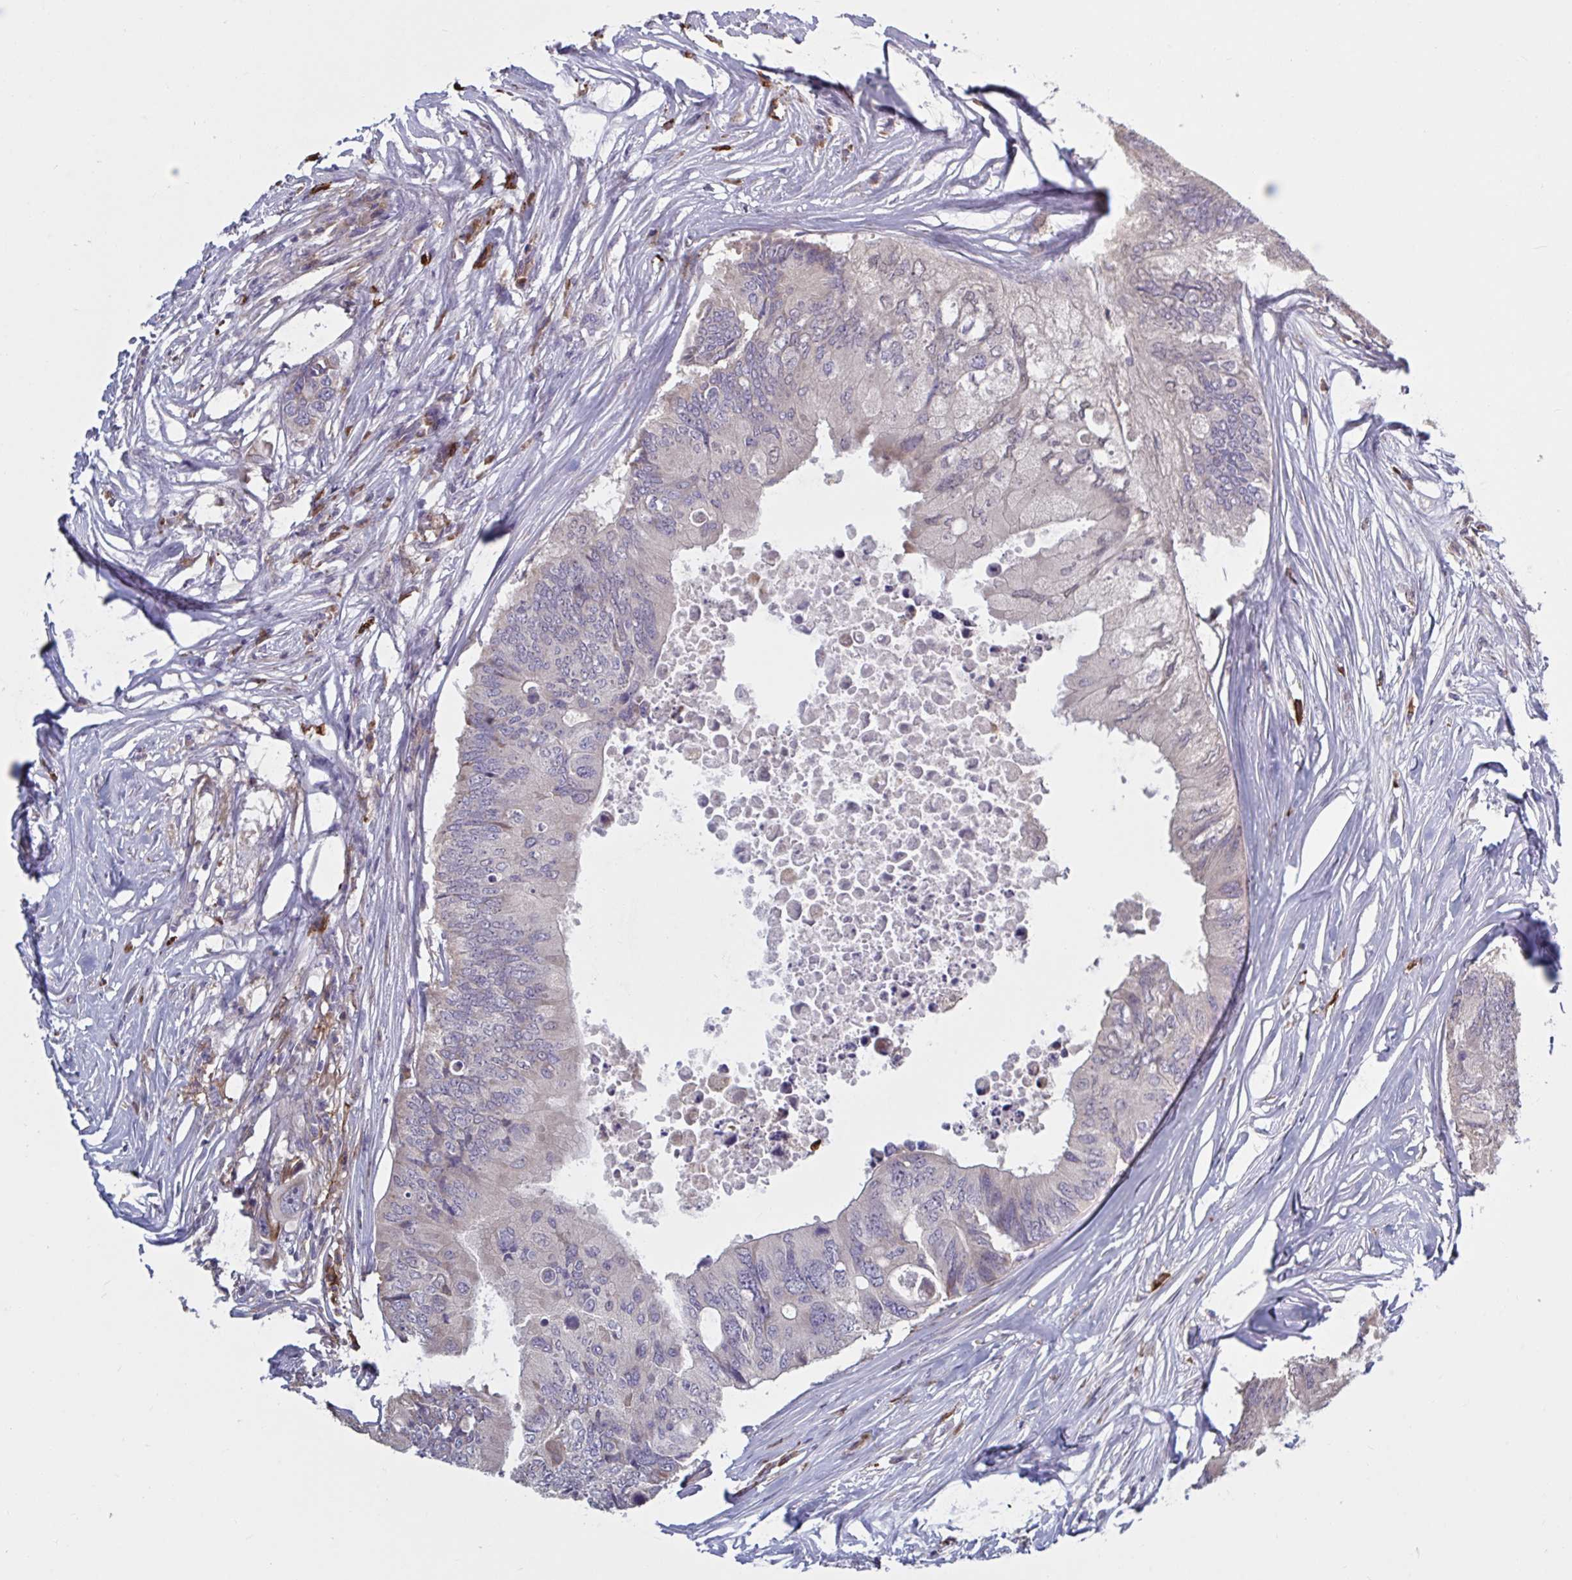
{"staining": {"intensity": "negative", "quantity": "none", "location": "none"}, "tissue": "colorectal cancer", "cell_type": "Tumor cells", "image_type": "cancer", "snomed": [{"axis": "morphology", "description": "Adenocarcinoma, NOS"}, {"axis": "topography", "description": "Colon"}], "caption": "A photomicrograph of human colorectal cancer (adenocarcinoma) is negative for staining in tumor cells.", "gene": "CD1E", "patient": {"sex": "male", "age": 71}}